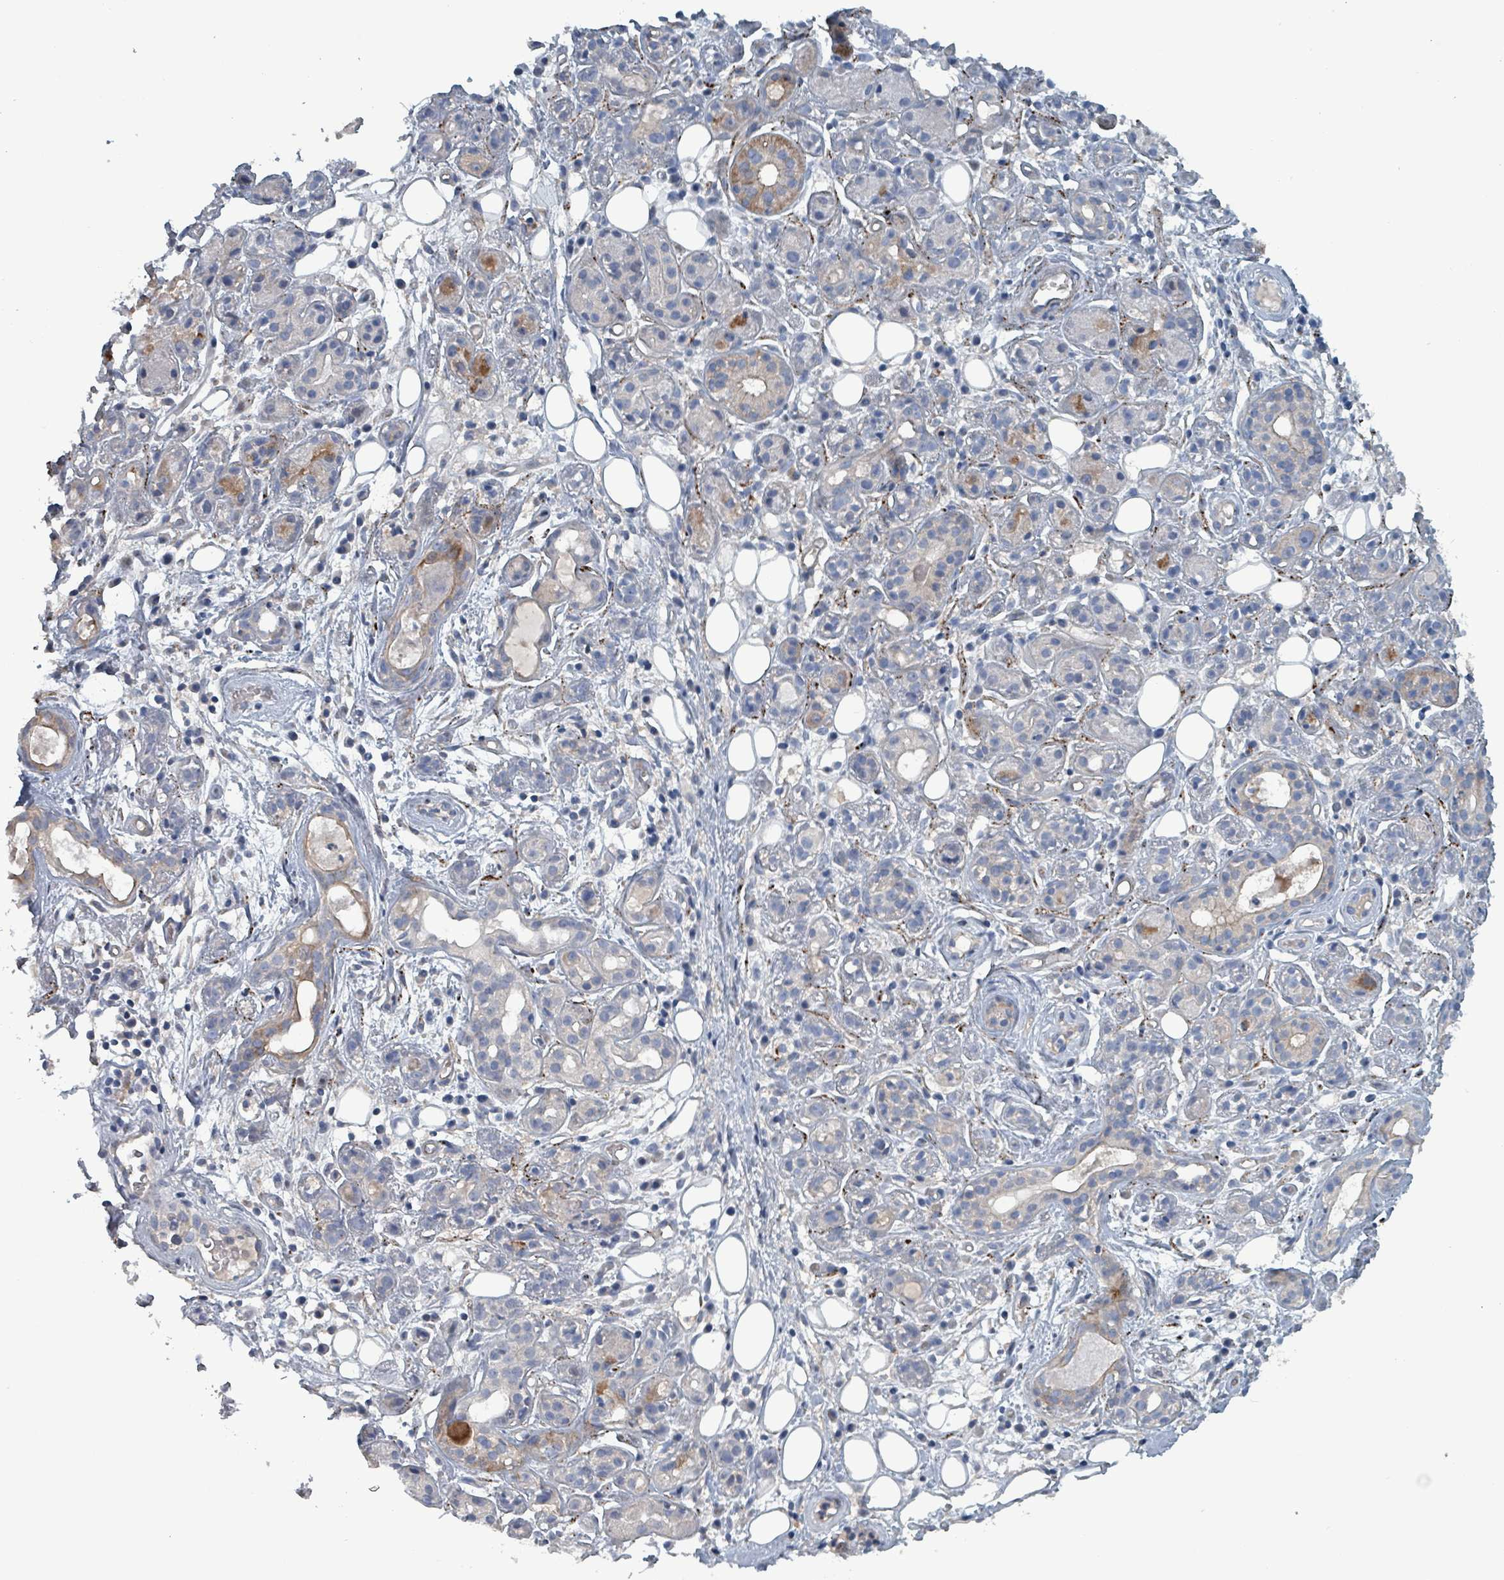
{"staining": {"intensity": "moderate", "quantity": "<25%", "location": "cytoplasmic/membranous"}, "tissue": "salivary gland", "cell_type": "Glandular cells", "image_type": "normal", "snomed": [{"axis": "morphology", "description": "Normal tissue, NOS"}, {"axis": "topography", "description": "Salivary gland"}], "caption": "Glandular cells exhibit moderate cytoplasmic/membranous expression in about <25% of cells in benign salivary gland. (IHC, brightfield microscopy, high magnification).", "gene": "TAAR5", "patient": {"sex": "male", "age": 54}}